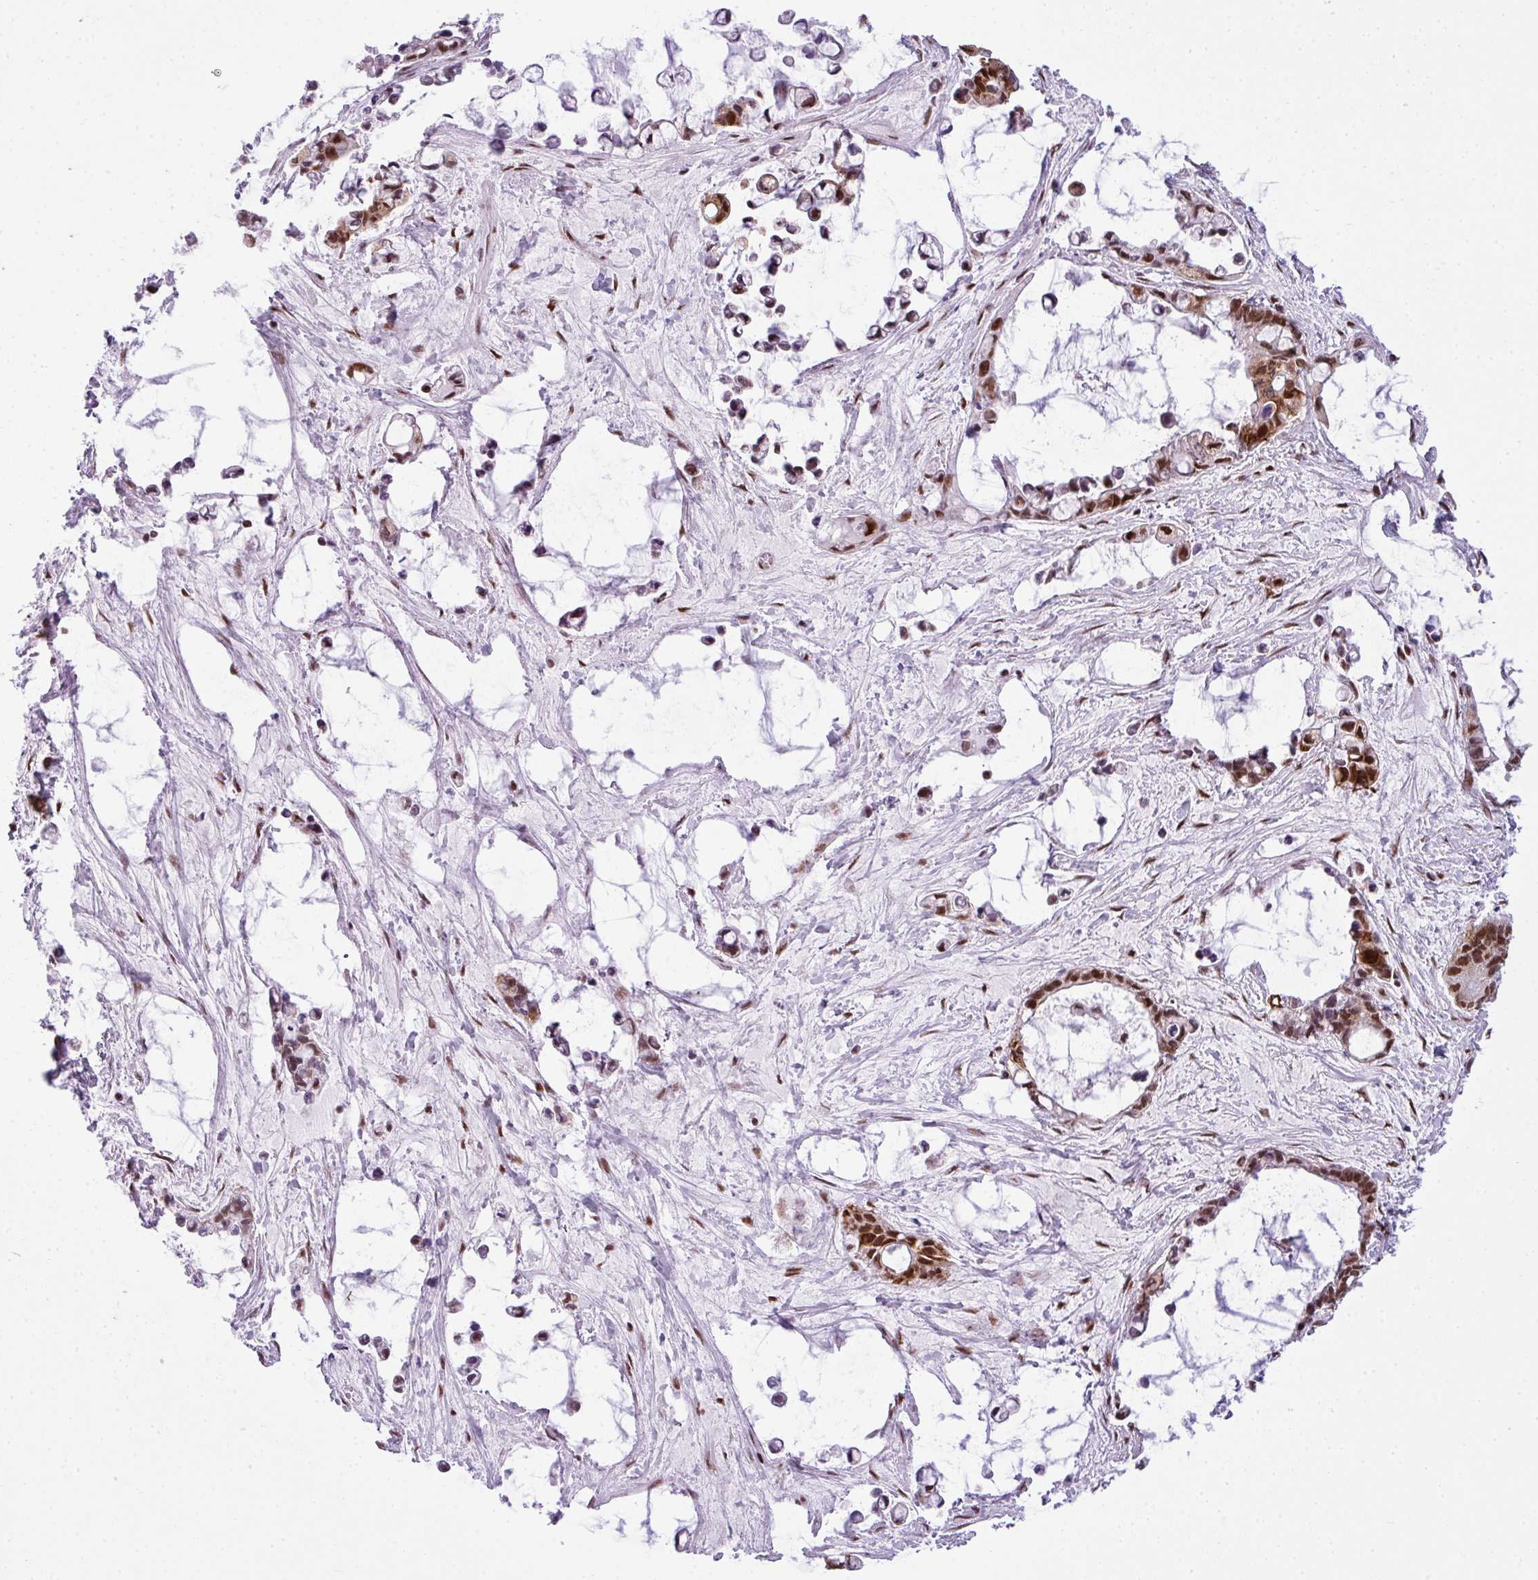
{"staining": {"intensity": "strong", "quantity": ">75%", "location": "nuclear"}, "tissue": "ovarian cancer", "cell_type": "Tumor cells", "image_type": "cancer", "snomed": [{"axis": "morphology", "description": "Cystadenocarcinoma, mucinous, NOS"}, {"axis": "topography", "description": "Ovary"}], "caption": "Strong nuclear protein positivity is present in approximately >75% of tumor cells in ovarian cancer.", "gene": "ARL6IP4", "patient": {"sex": "female", "age": 63}}